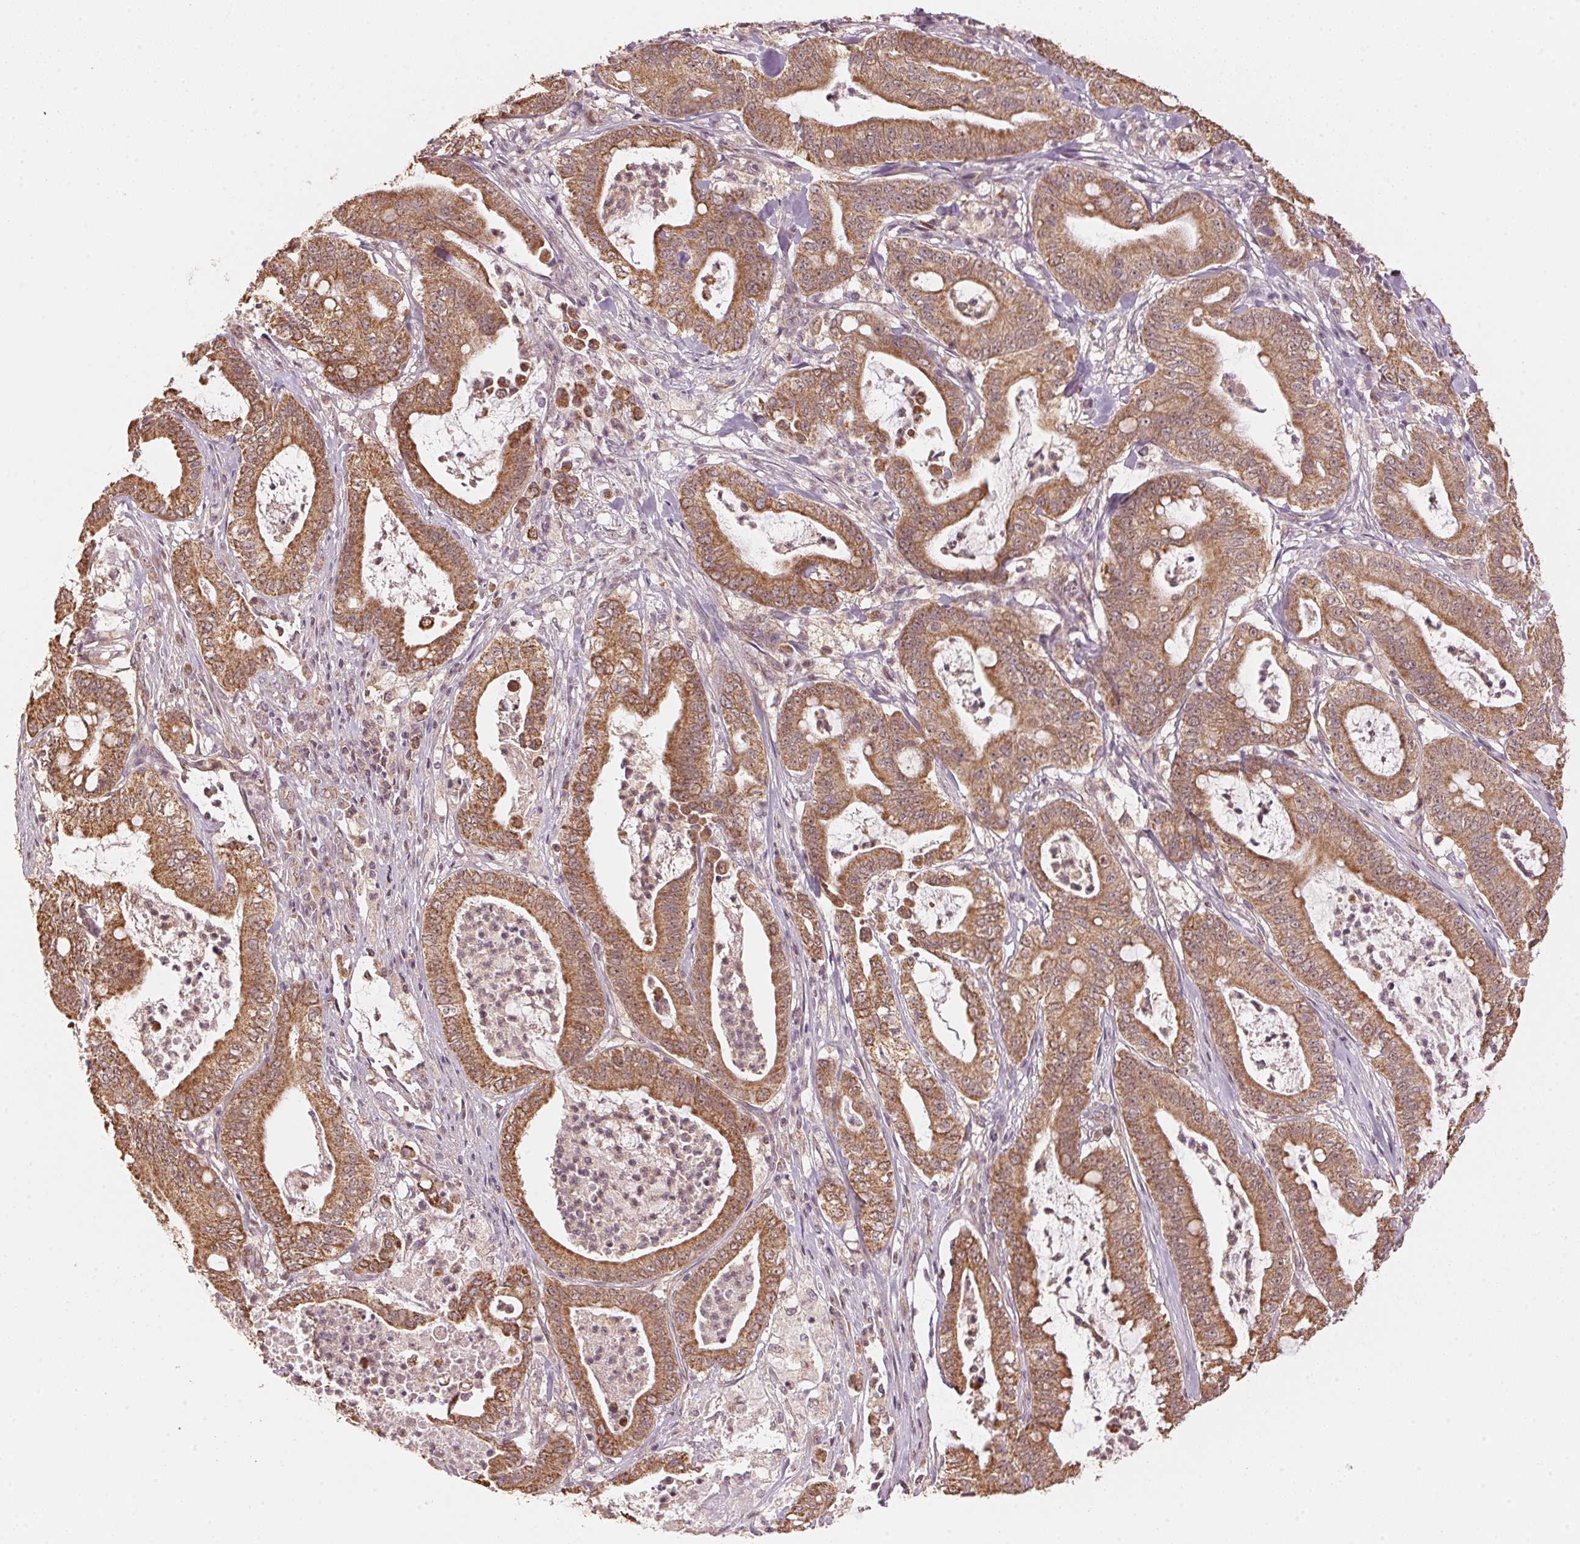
{"staining": {"intensity": "strong", "quantity": ">75%", "location": "cytoplasmic/membranous"}, "tissue": "pancreatic cancer", "cell_type": "Tumor cells", "image_type": "cancer", "snomed": [{"axis": "morphology", "description": "Adenocarcinoma, NOS"}, {"axis": "topography", "description": "Pancreas"}], "caption": "An immunohistochemistry photomicrograph of neoplastic tissue is shown. Protein staining in brown highlights strong cytoplasmic/membranous positivity in pancreatic cancer (adenocarcinoma) within tumor cells.", "gene": "ARHGAP6", "patient": {"sex": "male", "age": 71}}